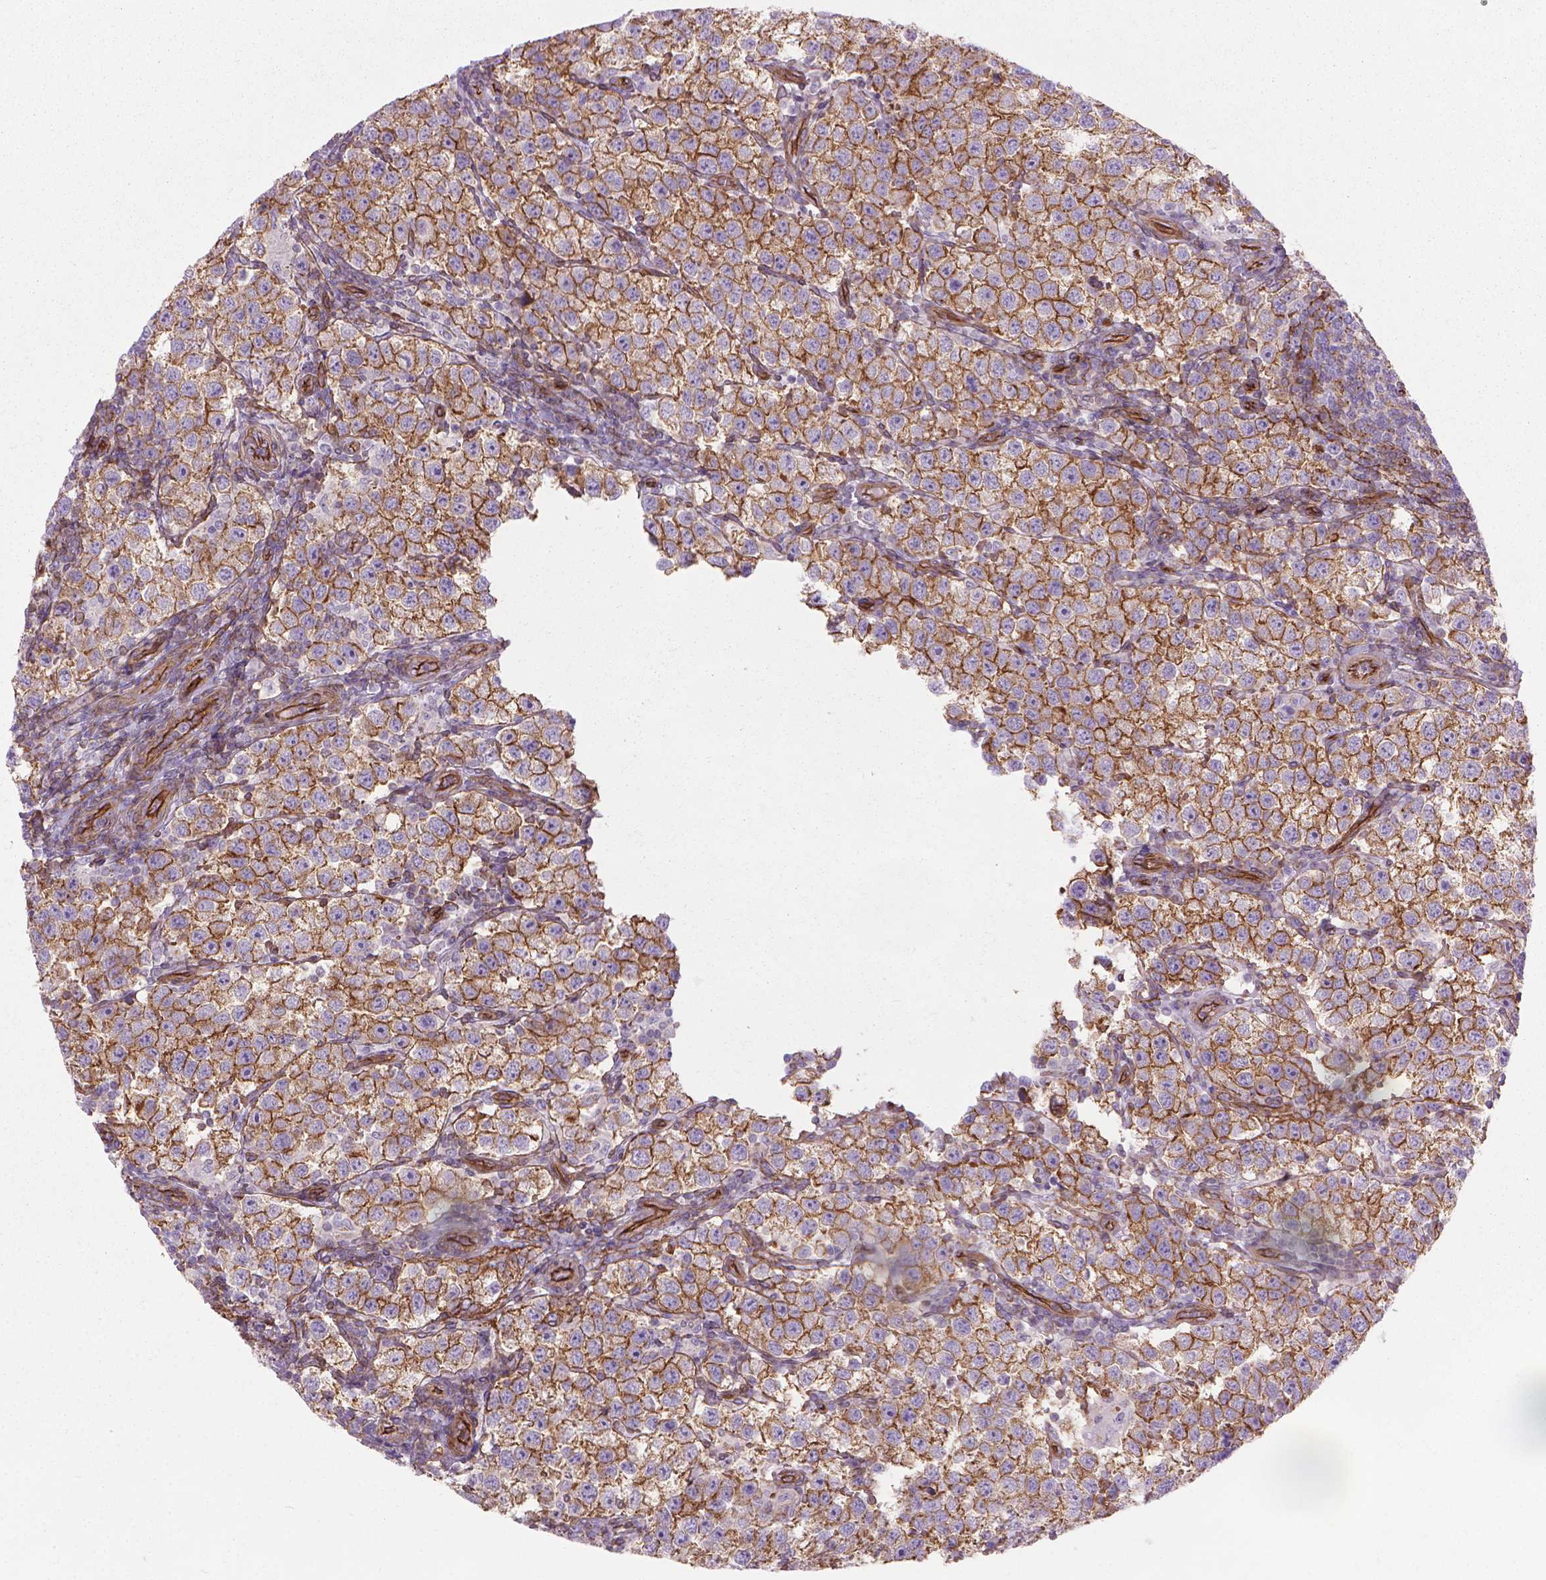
{"staining": {"intensity": "strong", "quantity": "25%-75%", "location": "cytoplasmic/membranous"}, "tissue": "testis cancer", "cell_type": "Tumor cells", "image_type": "cancer", "snomed": [{"axis": "morphology", "description": "Seminoma, NOS"}, {"axis": "topography", "description": "Testis"}], "caption": "This micrograph demonstrates testis cancer (seminoma) stained with IHC to label a protein in brown. The cytoplasmic/membranous of tumor cells show strong positivity for the protein. Nuclei are counter-stained blue.", "gene": "TENT5A", "patient": {"sex": "male", "age": 37}}